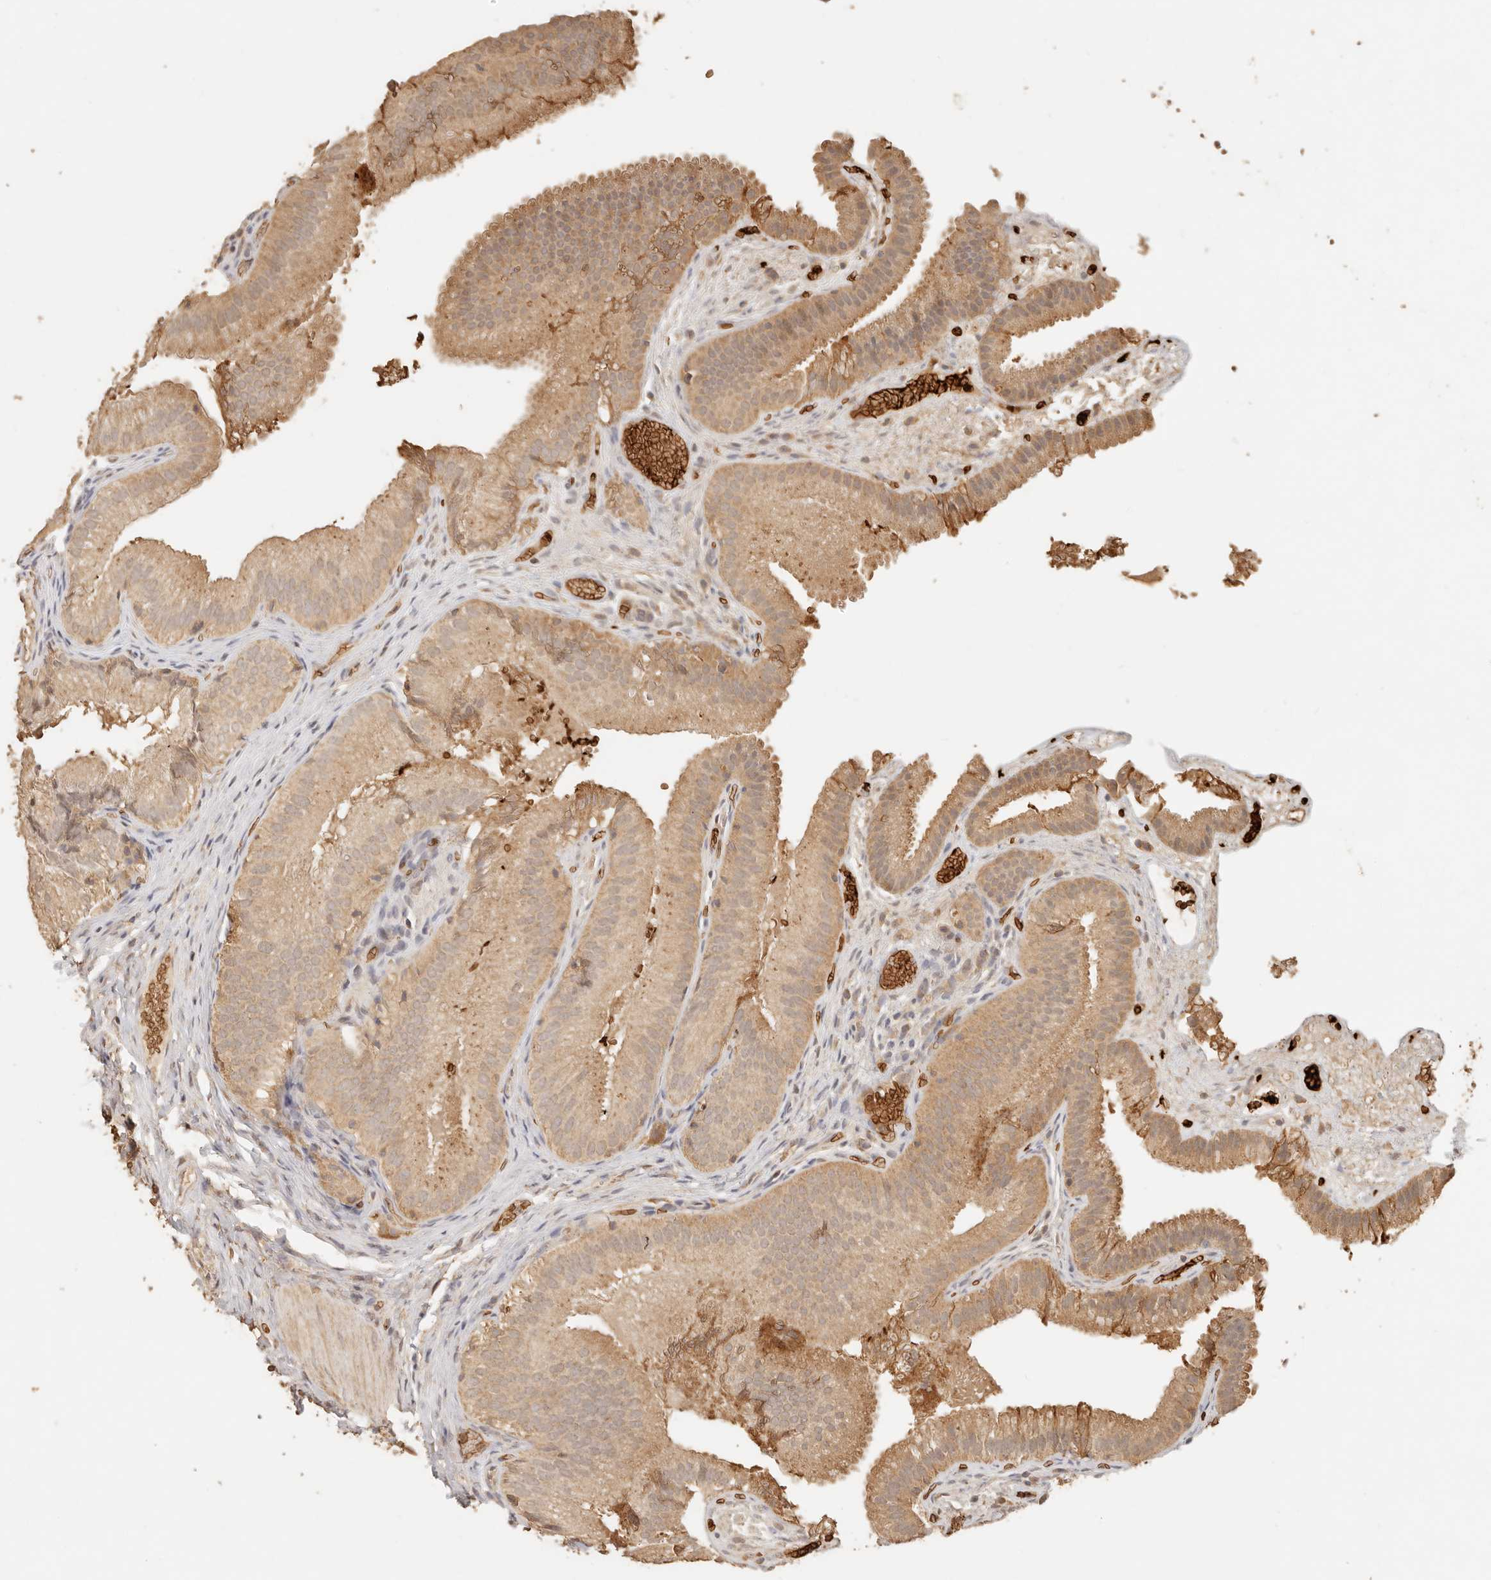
{"staining": {"intensity": "moderate", "quantity": ">75%", "location": "cytoplasmic/membranous"}, "tissue": "gallbladder", "cell_type": "Glandular cells", "image_type": "normal", "snomed": [{"axis": "morphology", "description": "Normal tissue, NOS"}, {"axis": "topography", "description": "Gallbladder"}], "caption": "Gallbladder stained with a brown dye shows moderate cytoplasmic/membranous positive expression in approximately >75% of glandular cells.", "gene": "INTS11", "patient": {"sex": "female", "age": 30}}